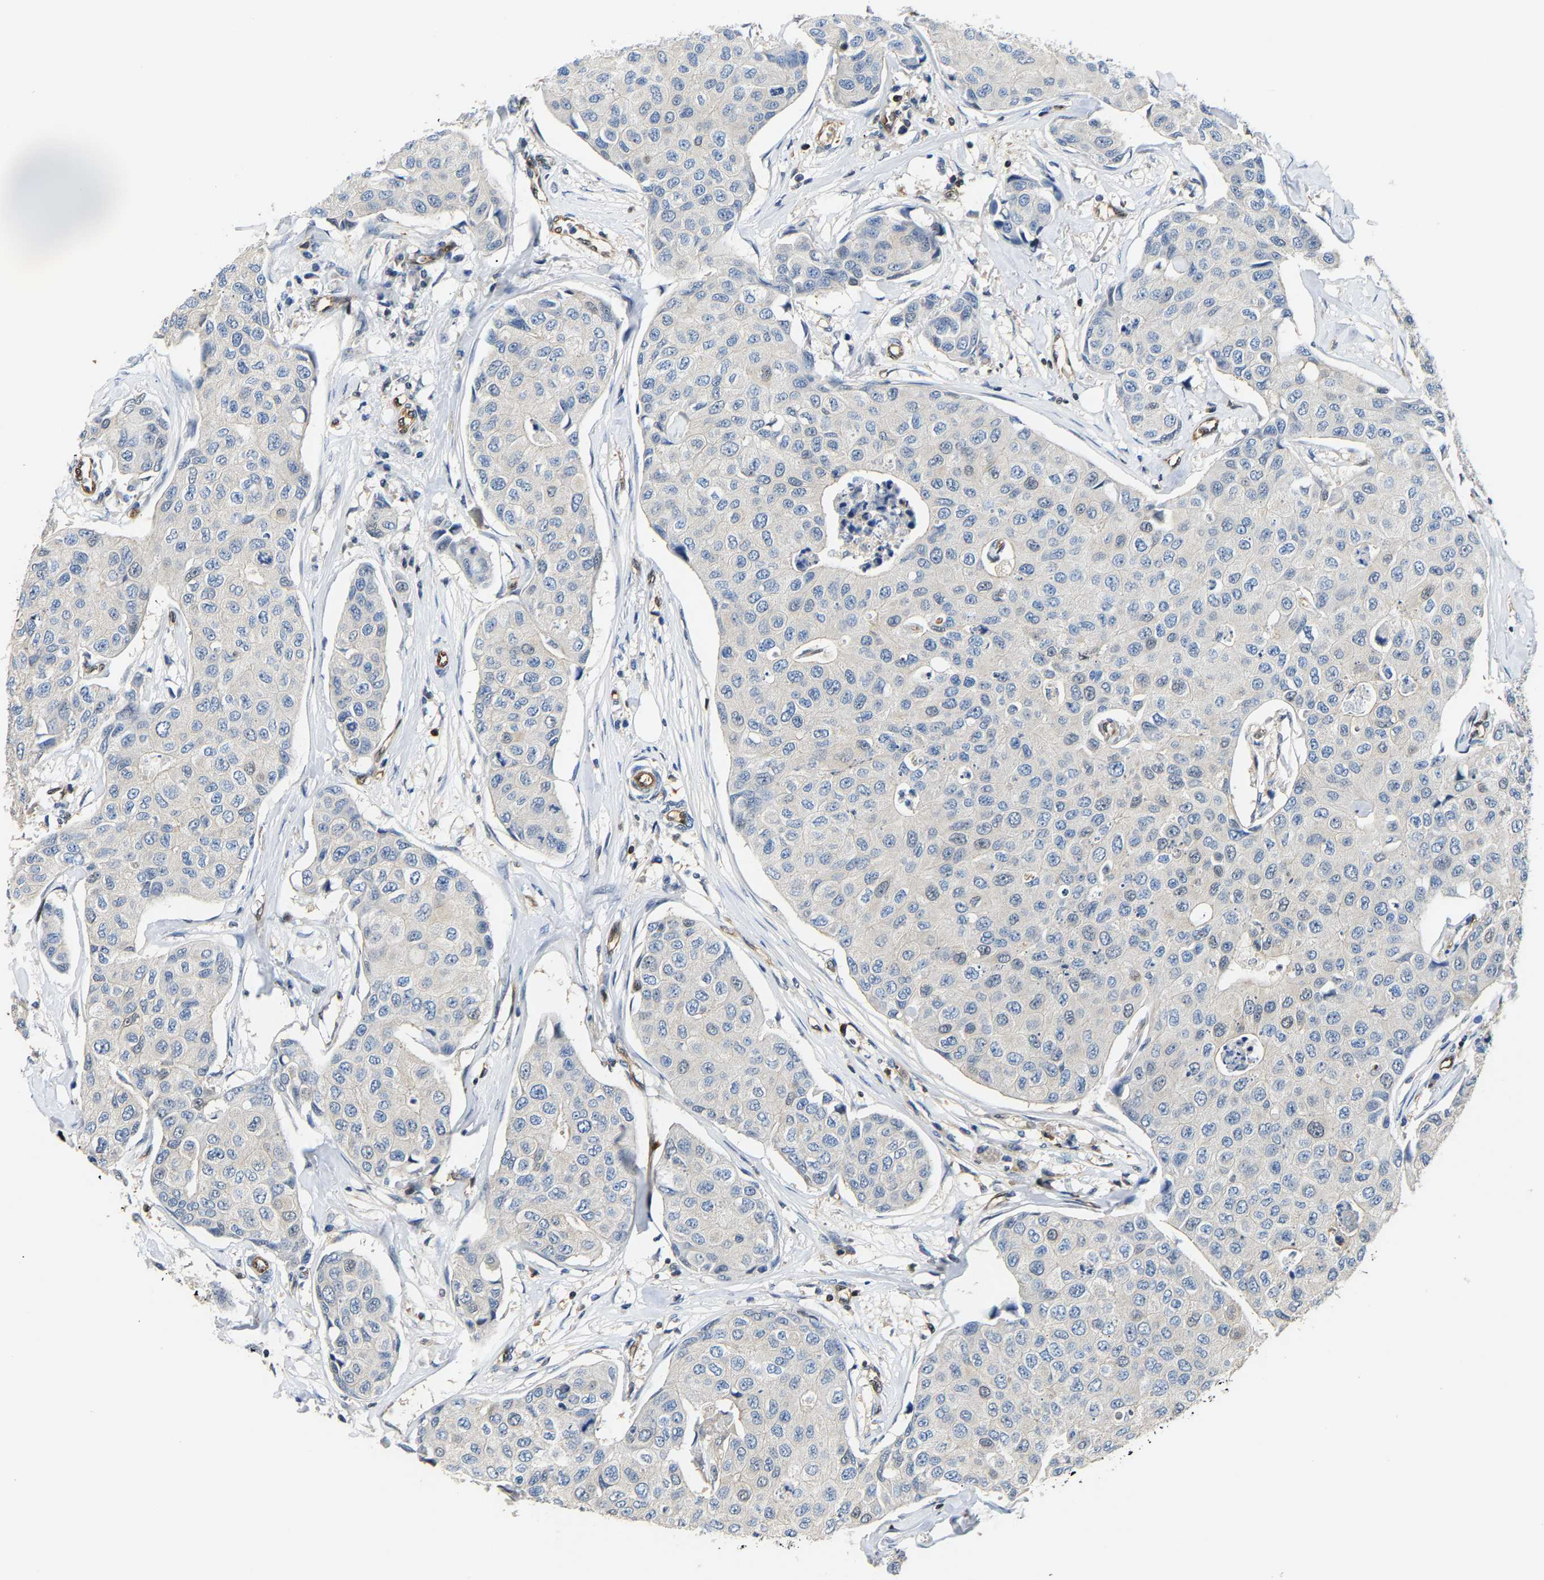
{"staining": {"intensity": "negative", "quantity": "none", "location": "none"}, "tissue": "breast cancer", "cell_type": "Tumor cells", "image_type": "cancer", "snomed": [{"axis": "morphology", "description": "Duct carcinoma"}, {"axis": "topography", "description": "Breast"}], "caption": "The IHC histopathology image has no significant expression in tumor cells of intraductal carcinoma (breast) tissue.", "gene": "GIMAP7", "patient": {"sex": "female", "age": 80}}